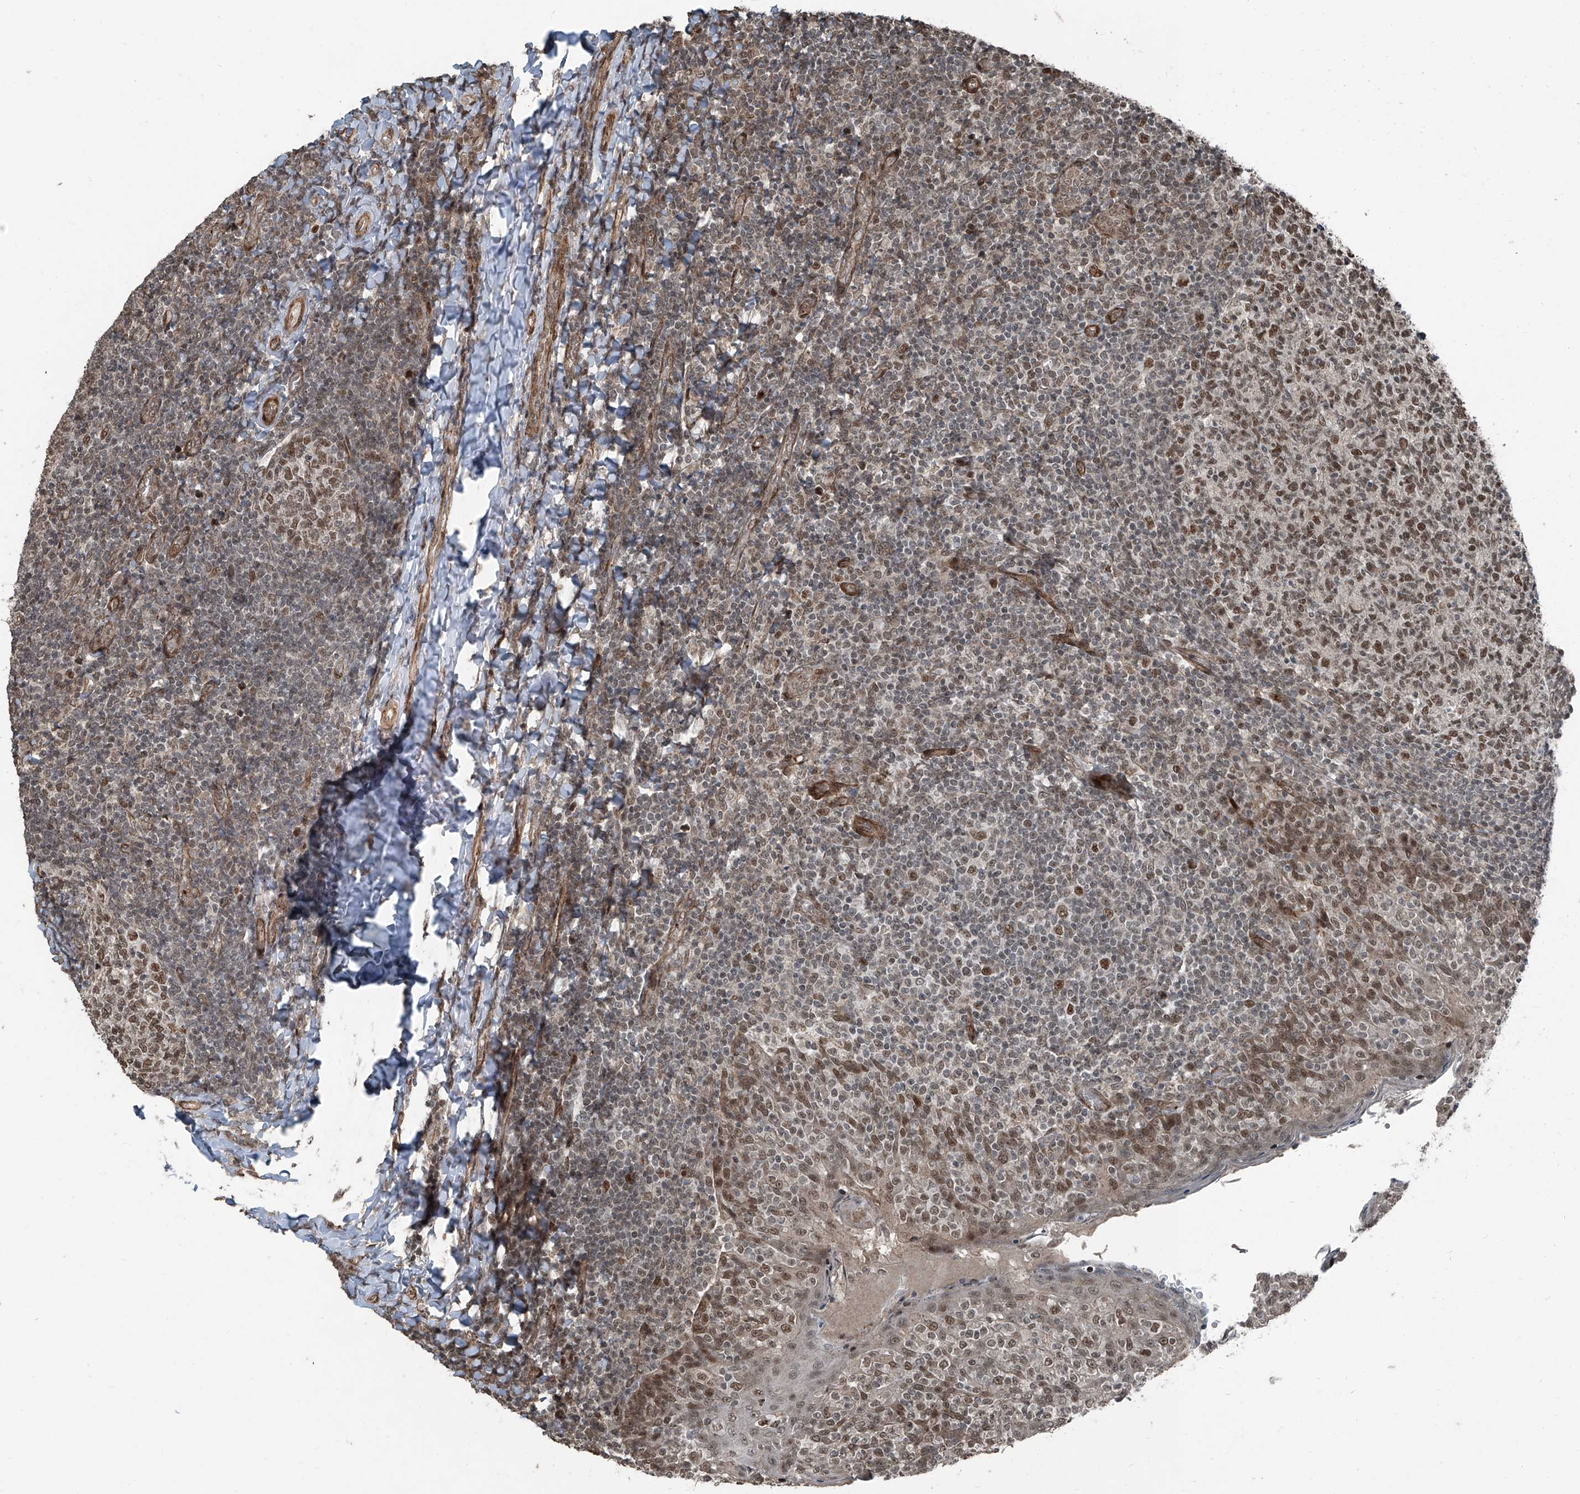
{"staining": {"intensity": "moderate", "quantity": ">75%", "location": "nuclear"}, "tissue": "tonsil", "cell_type": "Germinal center cells", "image_type": "normal", "snomed": [{"axis": "morphology", "description": "Normal tissue, NOS"}, {"axis": "topography", "description": "Tonsil"}], "caption": "A high-resolution micrograph shows IHC staining of normal tonsil, which displays moderate nuclear expression in about >75% of germinal center cells.", "gene": "ZNF570", "patient": {"sex": "female", "age": 19}}